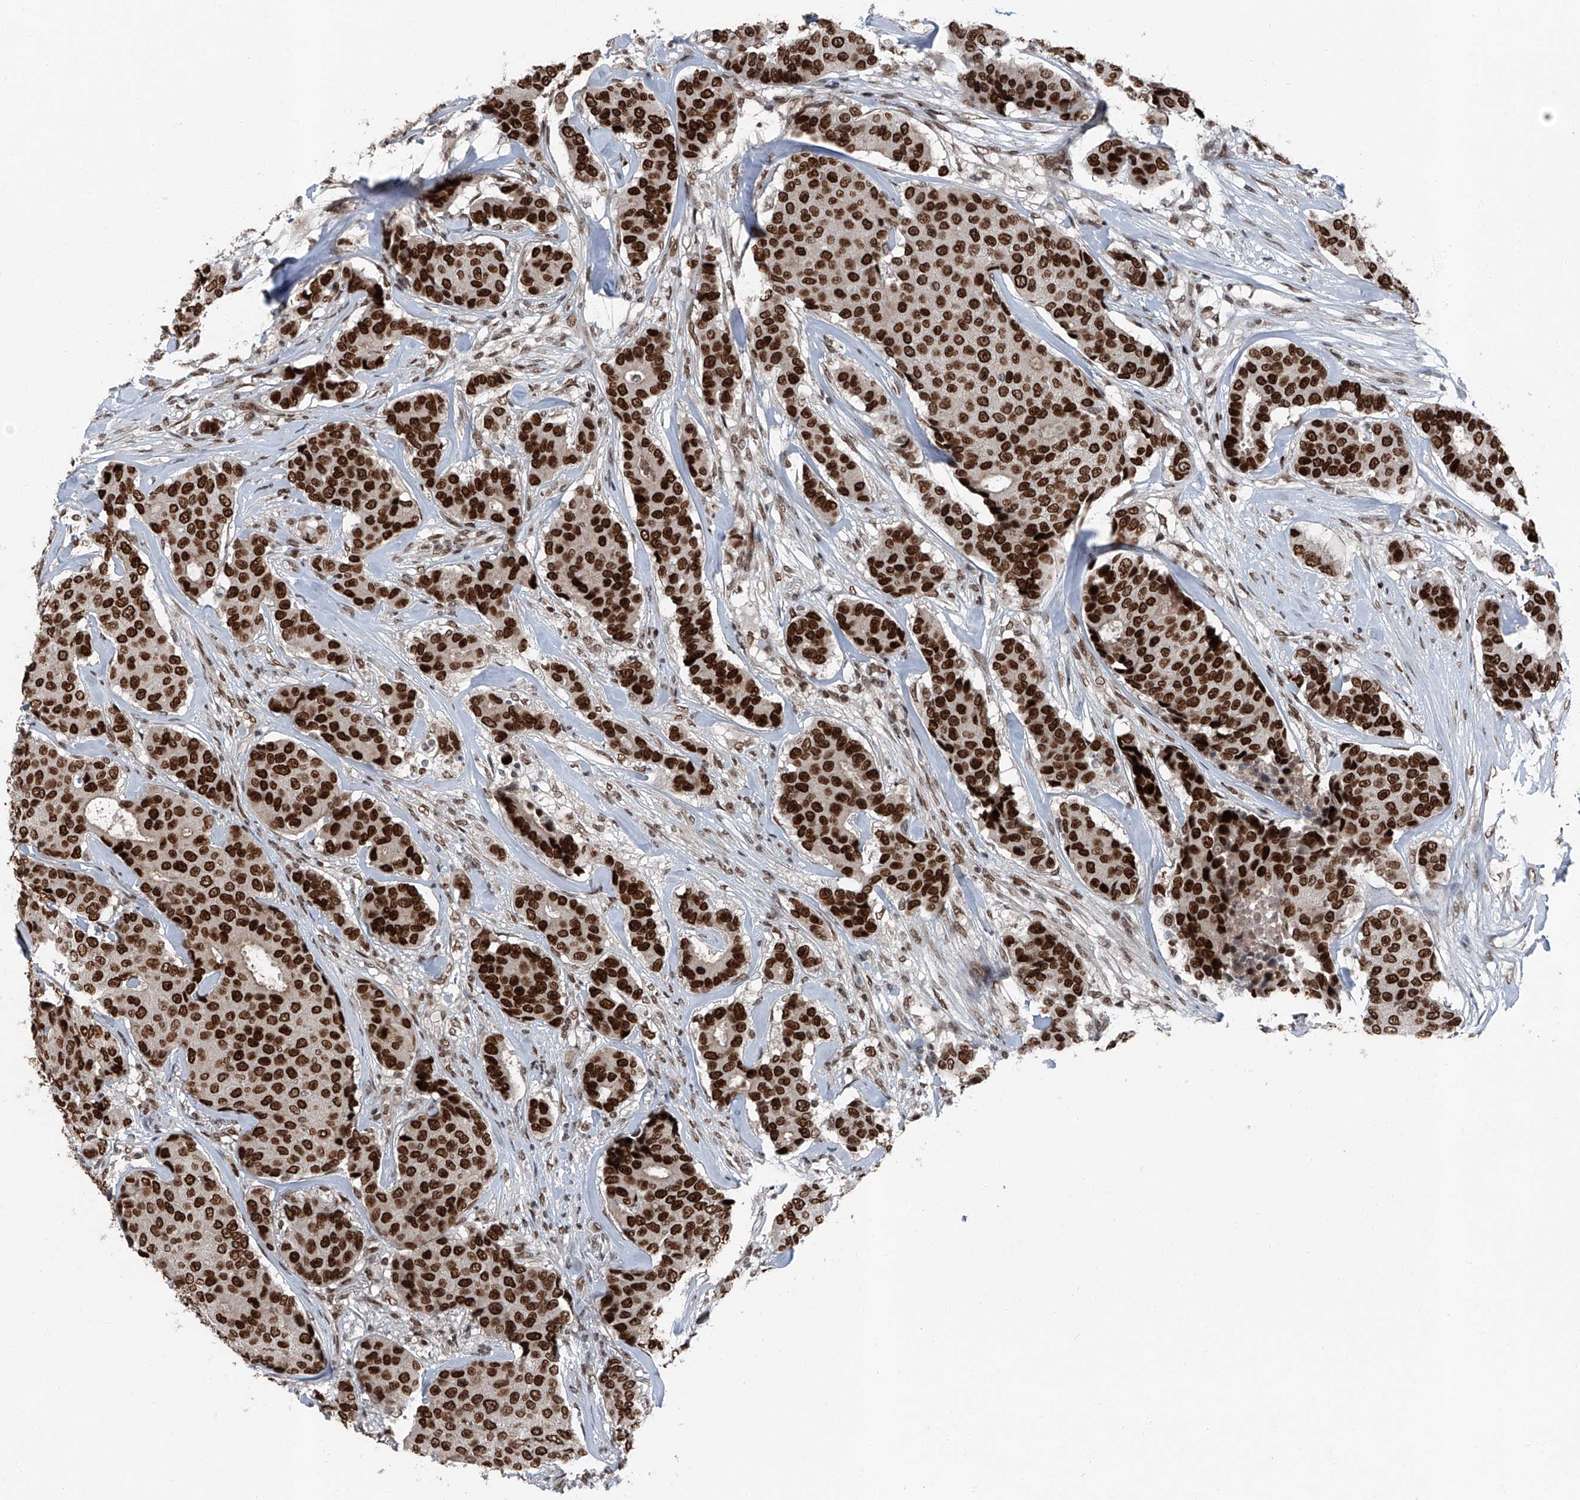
{"staining": {"intensity": "strong", "quantity": ">75%", "location": "nuclear"}, "tissue": "breast cancer", "cell_type": "Tumor cells", "image_type": "cancer", "snomed": [{"axis": "morphology", "description": "Duct carcinoma"}, {"axis": "topography", "description": "Breast"}], "caption": "Immunohistochemistry micrograph of neoplastic tissue: human invasive ductal carcinoma (breast) stained using immunohistochemistry (IHC) shows high levels of strong protein expression localized specifically in the nuclear of tumor cells, appearing as a nuclear brown color.", "gene": "BMI1", "patient": {"sex": "female", "age": 75}}